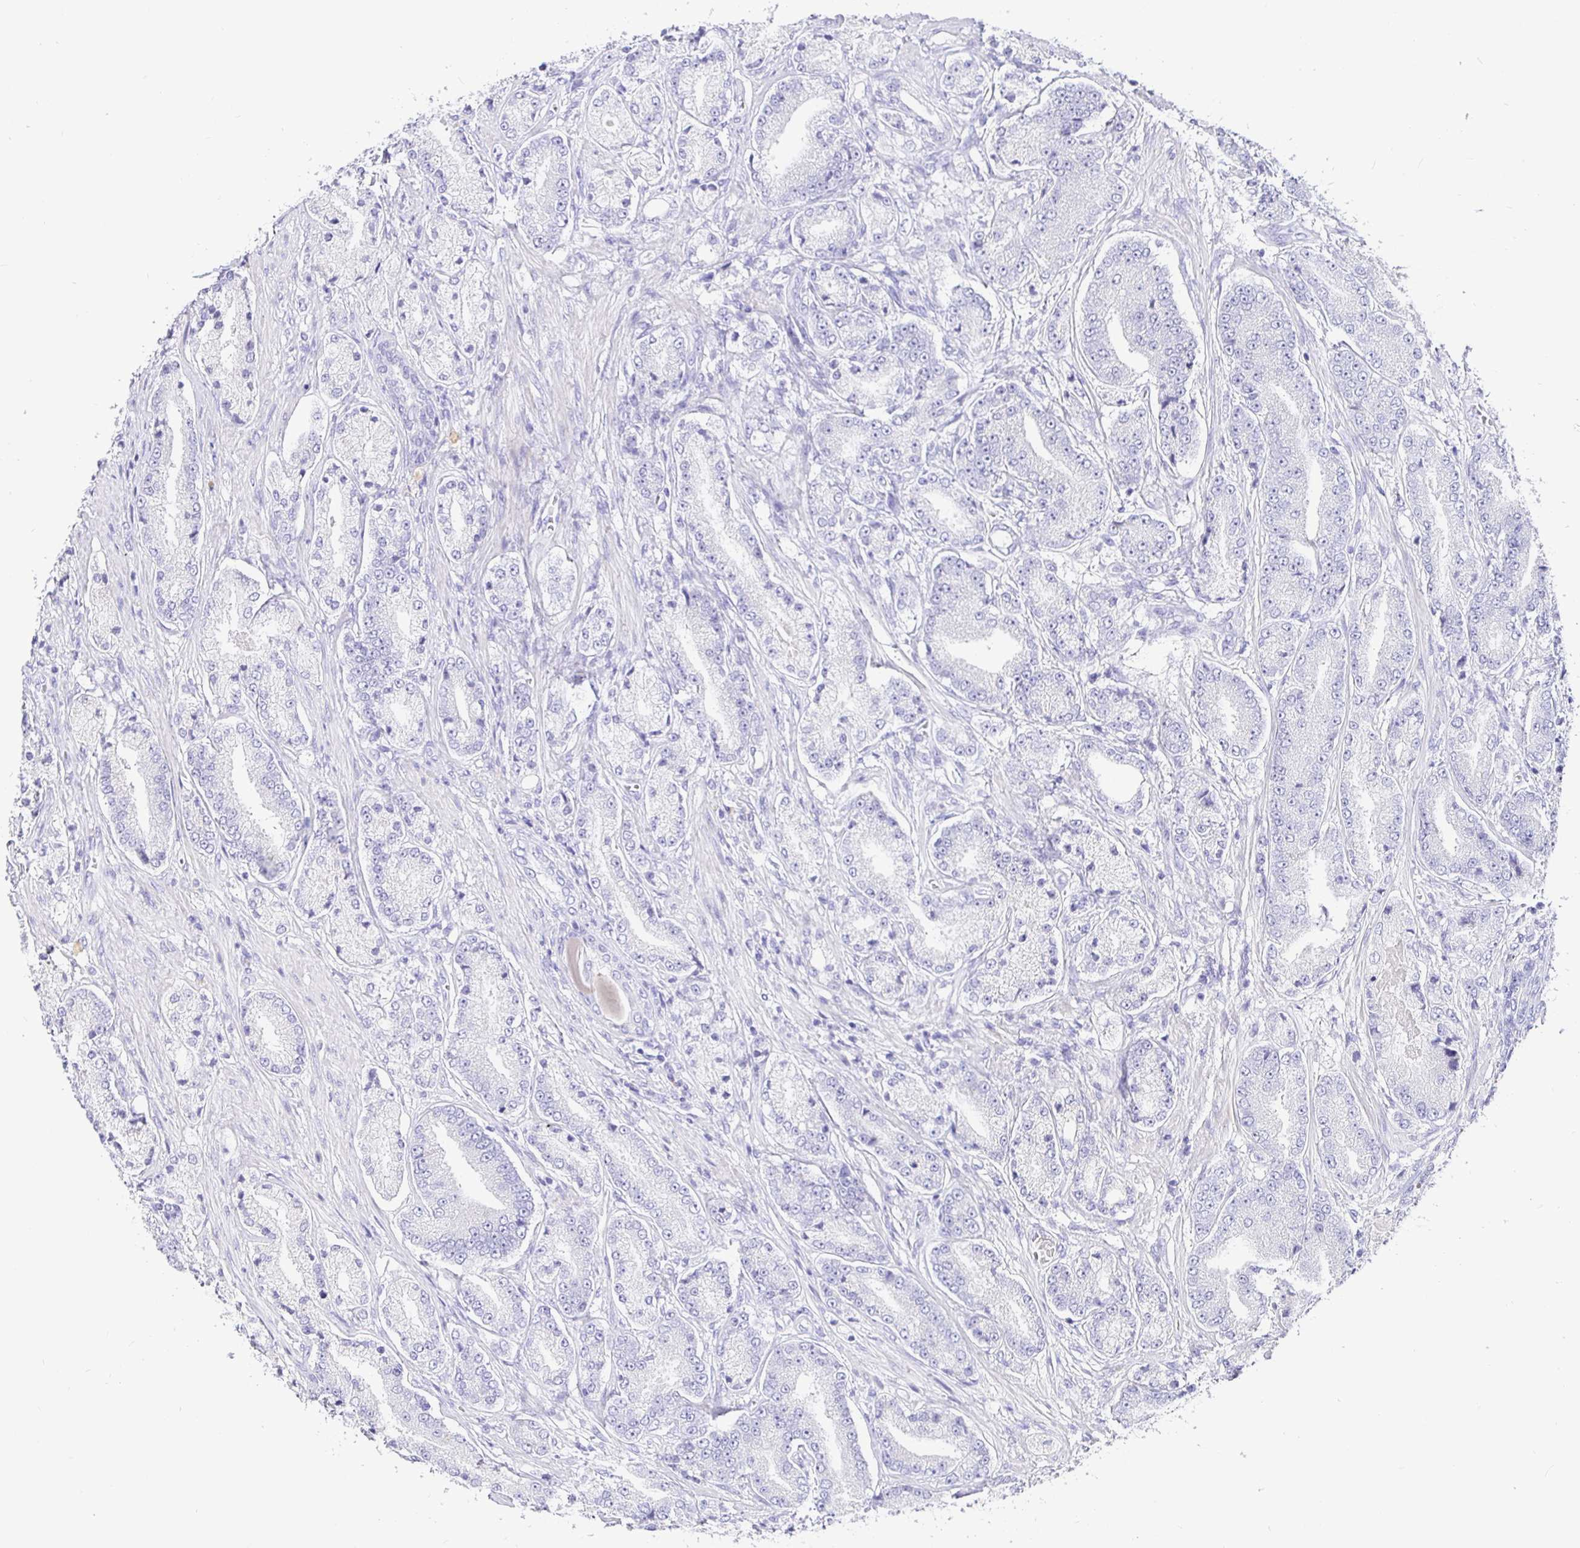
{"staining": {"intensity": "negative", "quantity": "none", "location": "none"}, "tissue": "prostate cancer", "cell_type": "Tumor cells", "image_type": "cancer", "snomed": [{"axis": "morphology", "description": "Adenocarcinoma, High grade"}, {"axis": "topography", "description": "Prostate and seminal vesicle, NOS"}], "caption": "A high-resolution image shows immunohistochemistry (IHC) staining of prostate cancer, which reveals no significant staining in tumor cells.", "gene": "TPTE", "patient": {"sex": "male", "age": 61}}